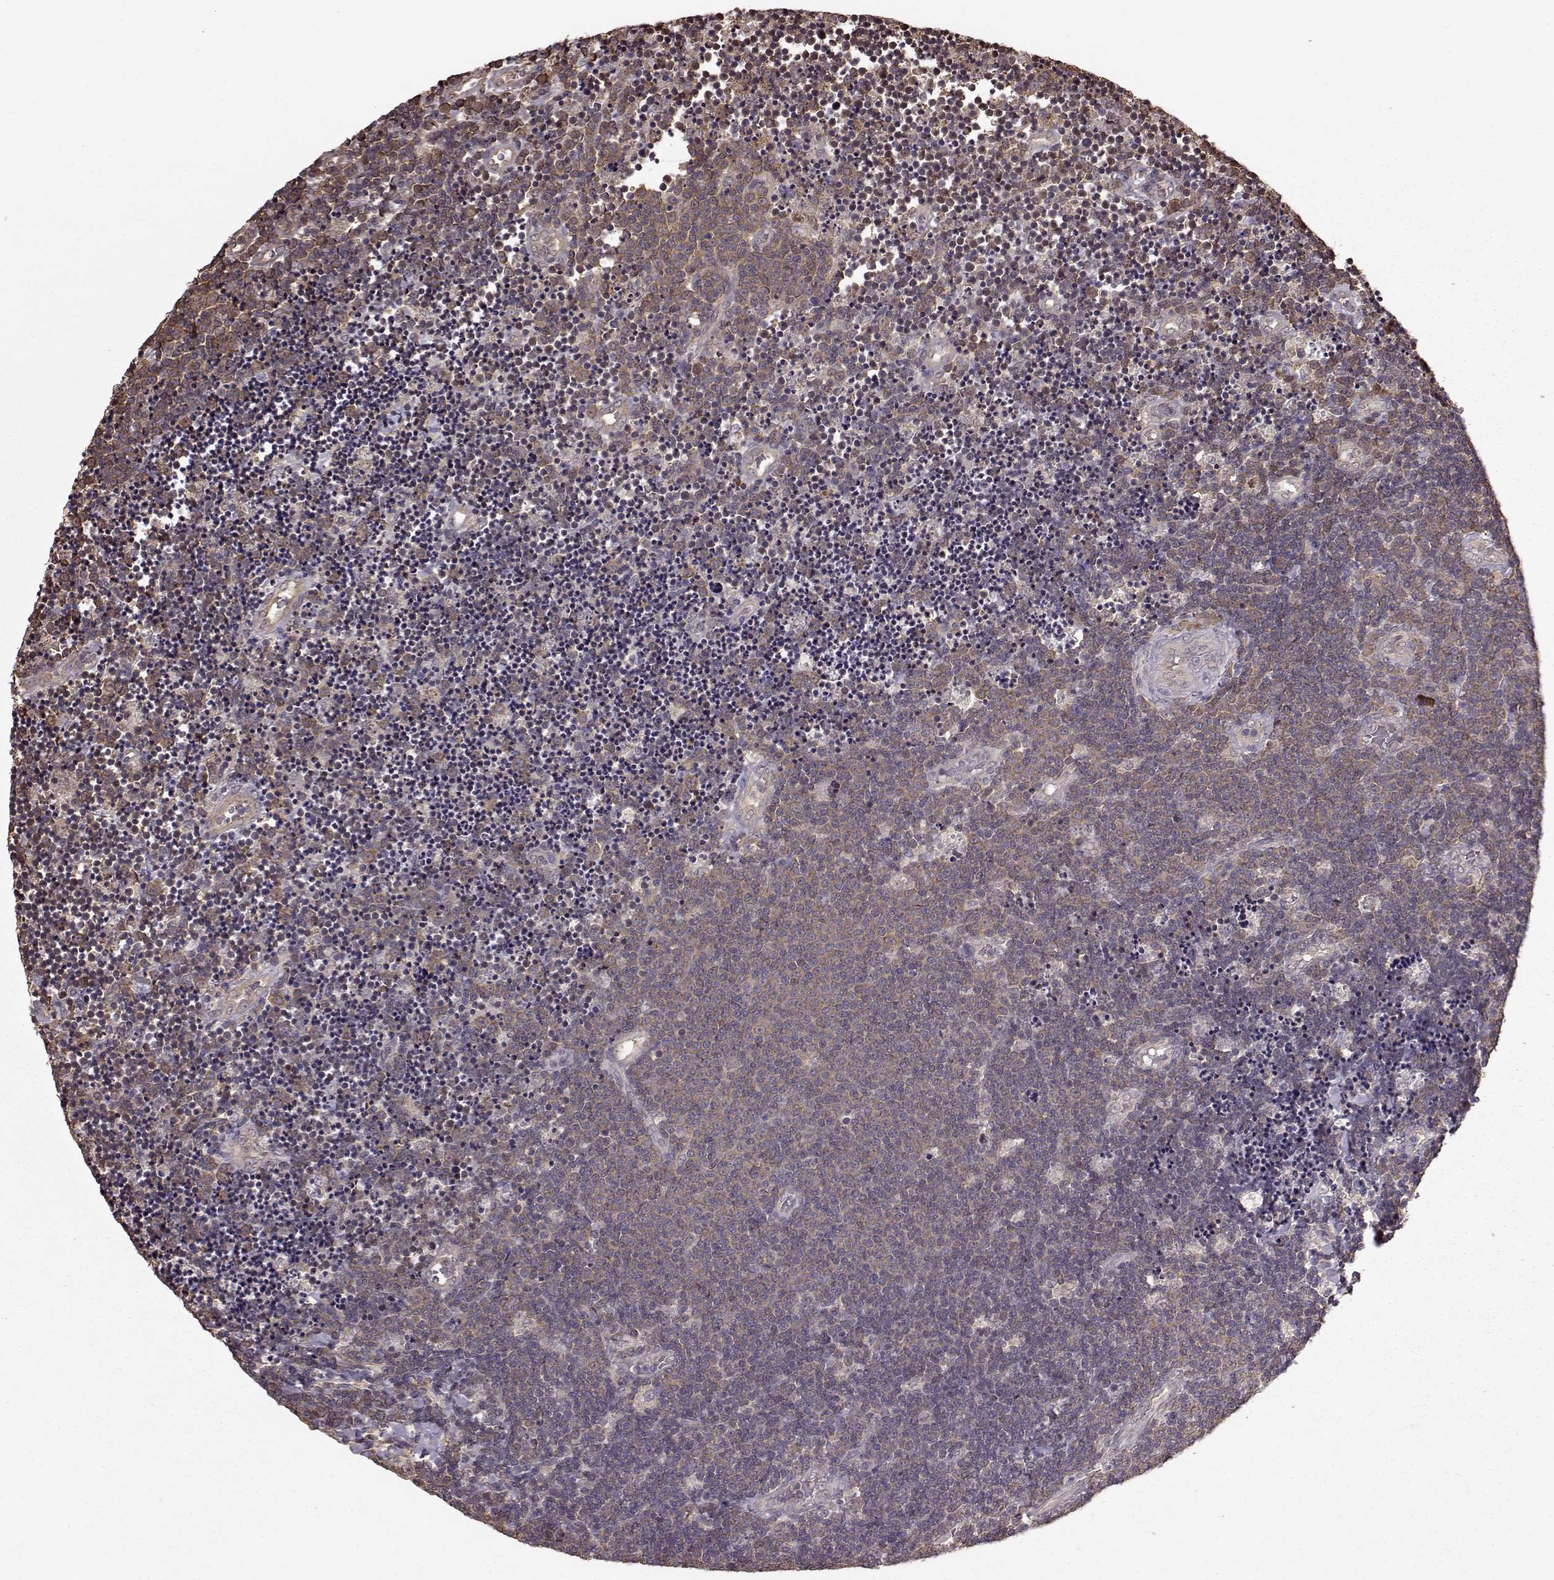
{"staining": {"intensity": "weak", "quantity": ">75%", "location": "cytoplasmic/membranous"}, "tissue": "lymphoma", "cell_type": "Tumor cells", "image_type": "cancer", "snomed": [{"axis": "morphology", "description": "Malignant lymphoma, non-Hodgkin's type, Low grade"}, {"axis": "topography", "description": "Brain"}], "caption": "This is a histology image of immunohistochemistry staining of malignant lymphoma, non-Hodgkin's type (low-grade), which shows weak positivity in the cytoplasmic/membranous of tumor cells.", "gene": "NME1-NME2", "patient": {"sex": "female", "age": 66}}